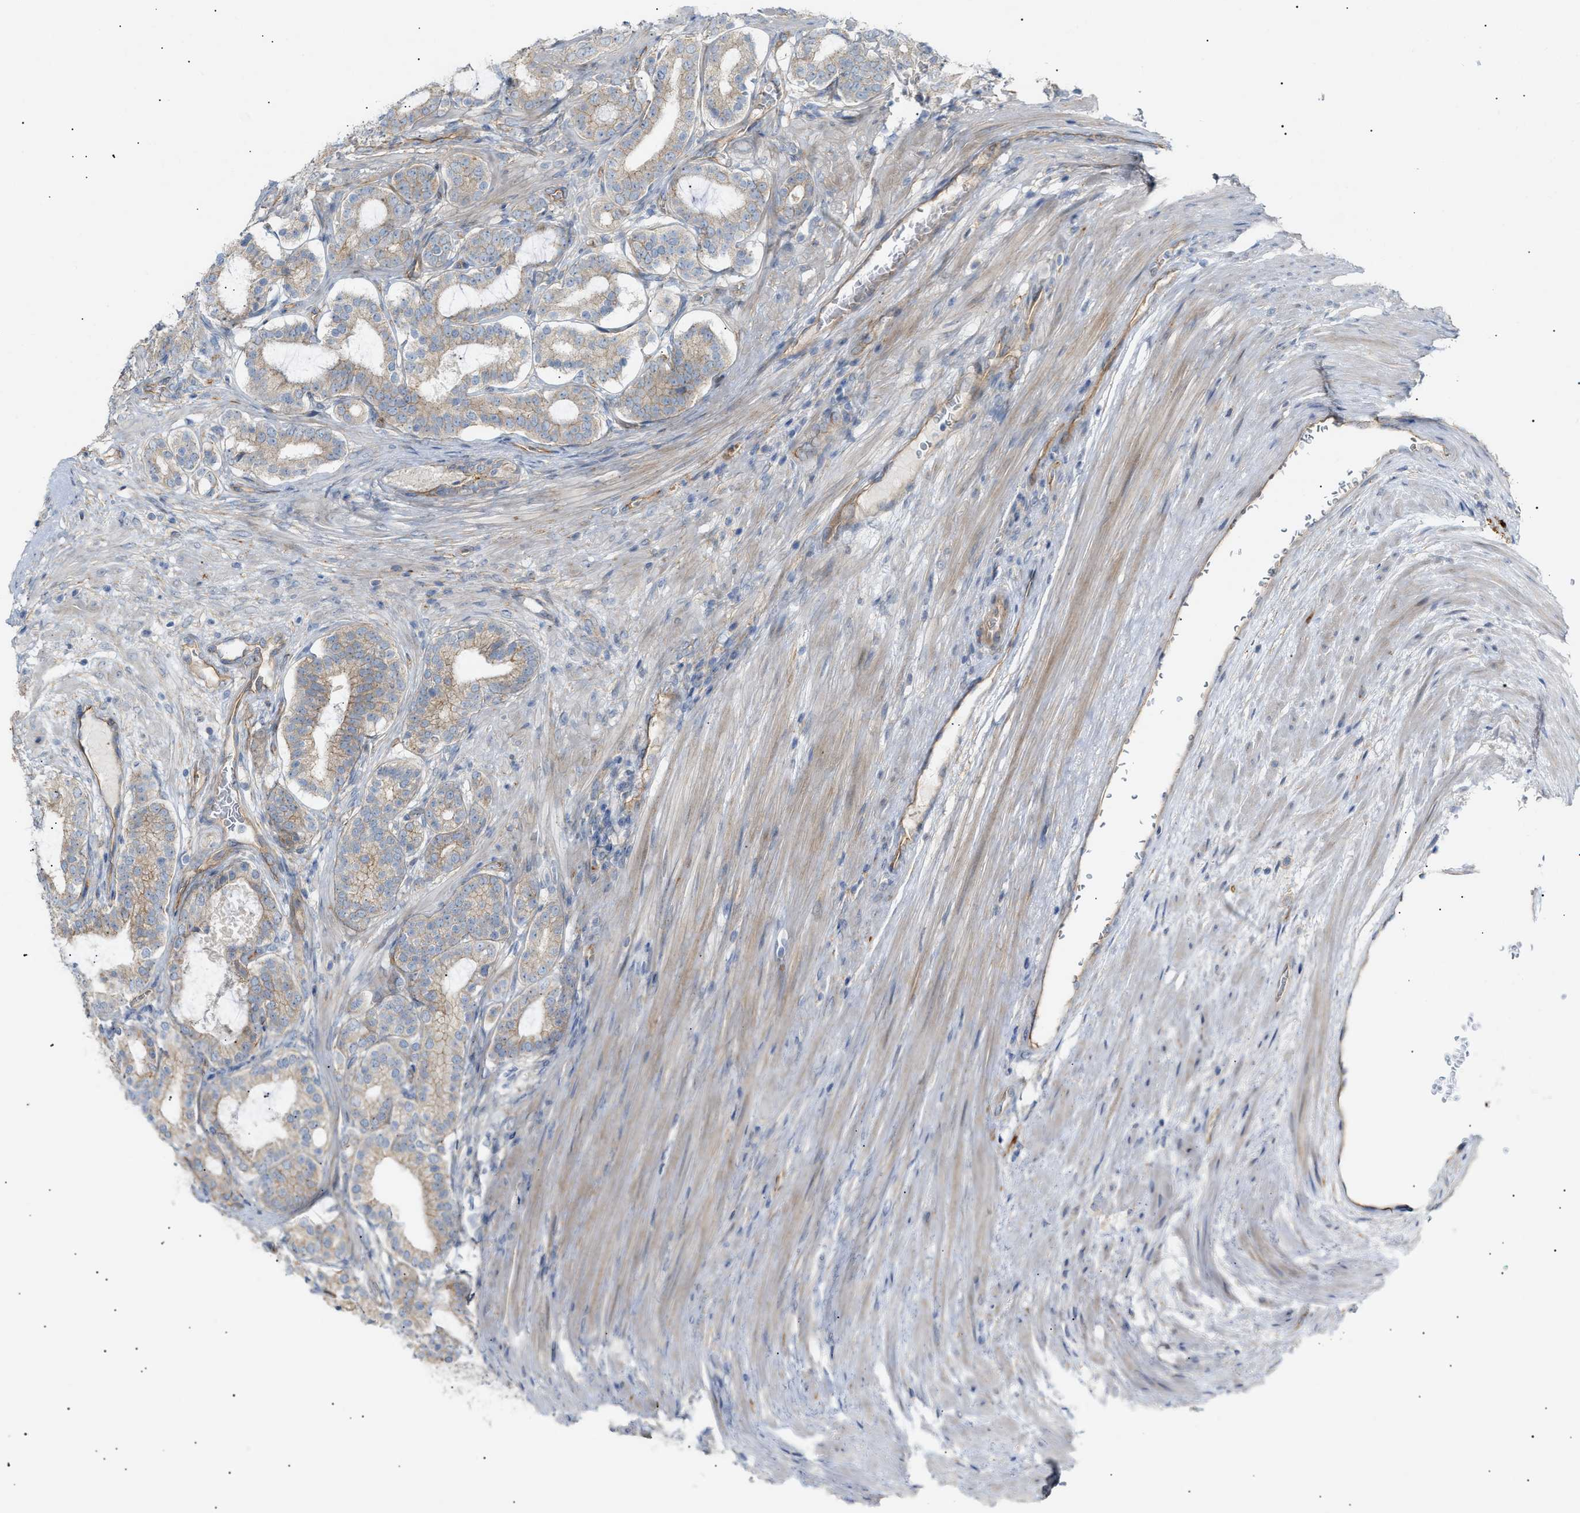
{"staining": {"intensity": "weak", "quantity": ">75%", "location": "cytoplasmic/membranous"}, "tissue": "prostate cancer", "cell_type": "Tumor cells", "image_type": "cancer", "snomed": [{"axis": "morphology", "description": "Adenocarcinoma, High grade"}, {"axis": "topography", "description": "Prostate"}], "caption": "Prostate cancer (high-grade adenocarcinoma) stained with a brown dye exhibits weak cytoplasmic/membranous positive staining in about >75% of tumor cells.", "gene": "ZFHX2", "patient": {"sex": "male", "age": 60}}